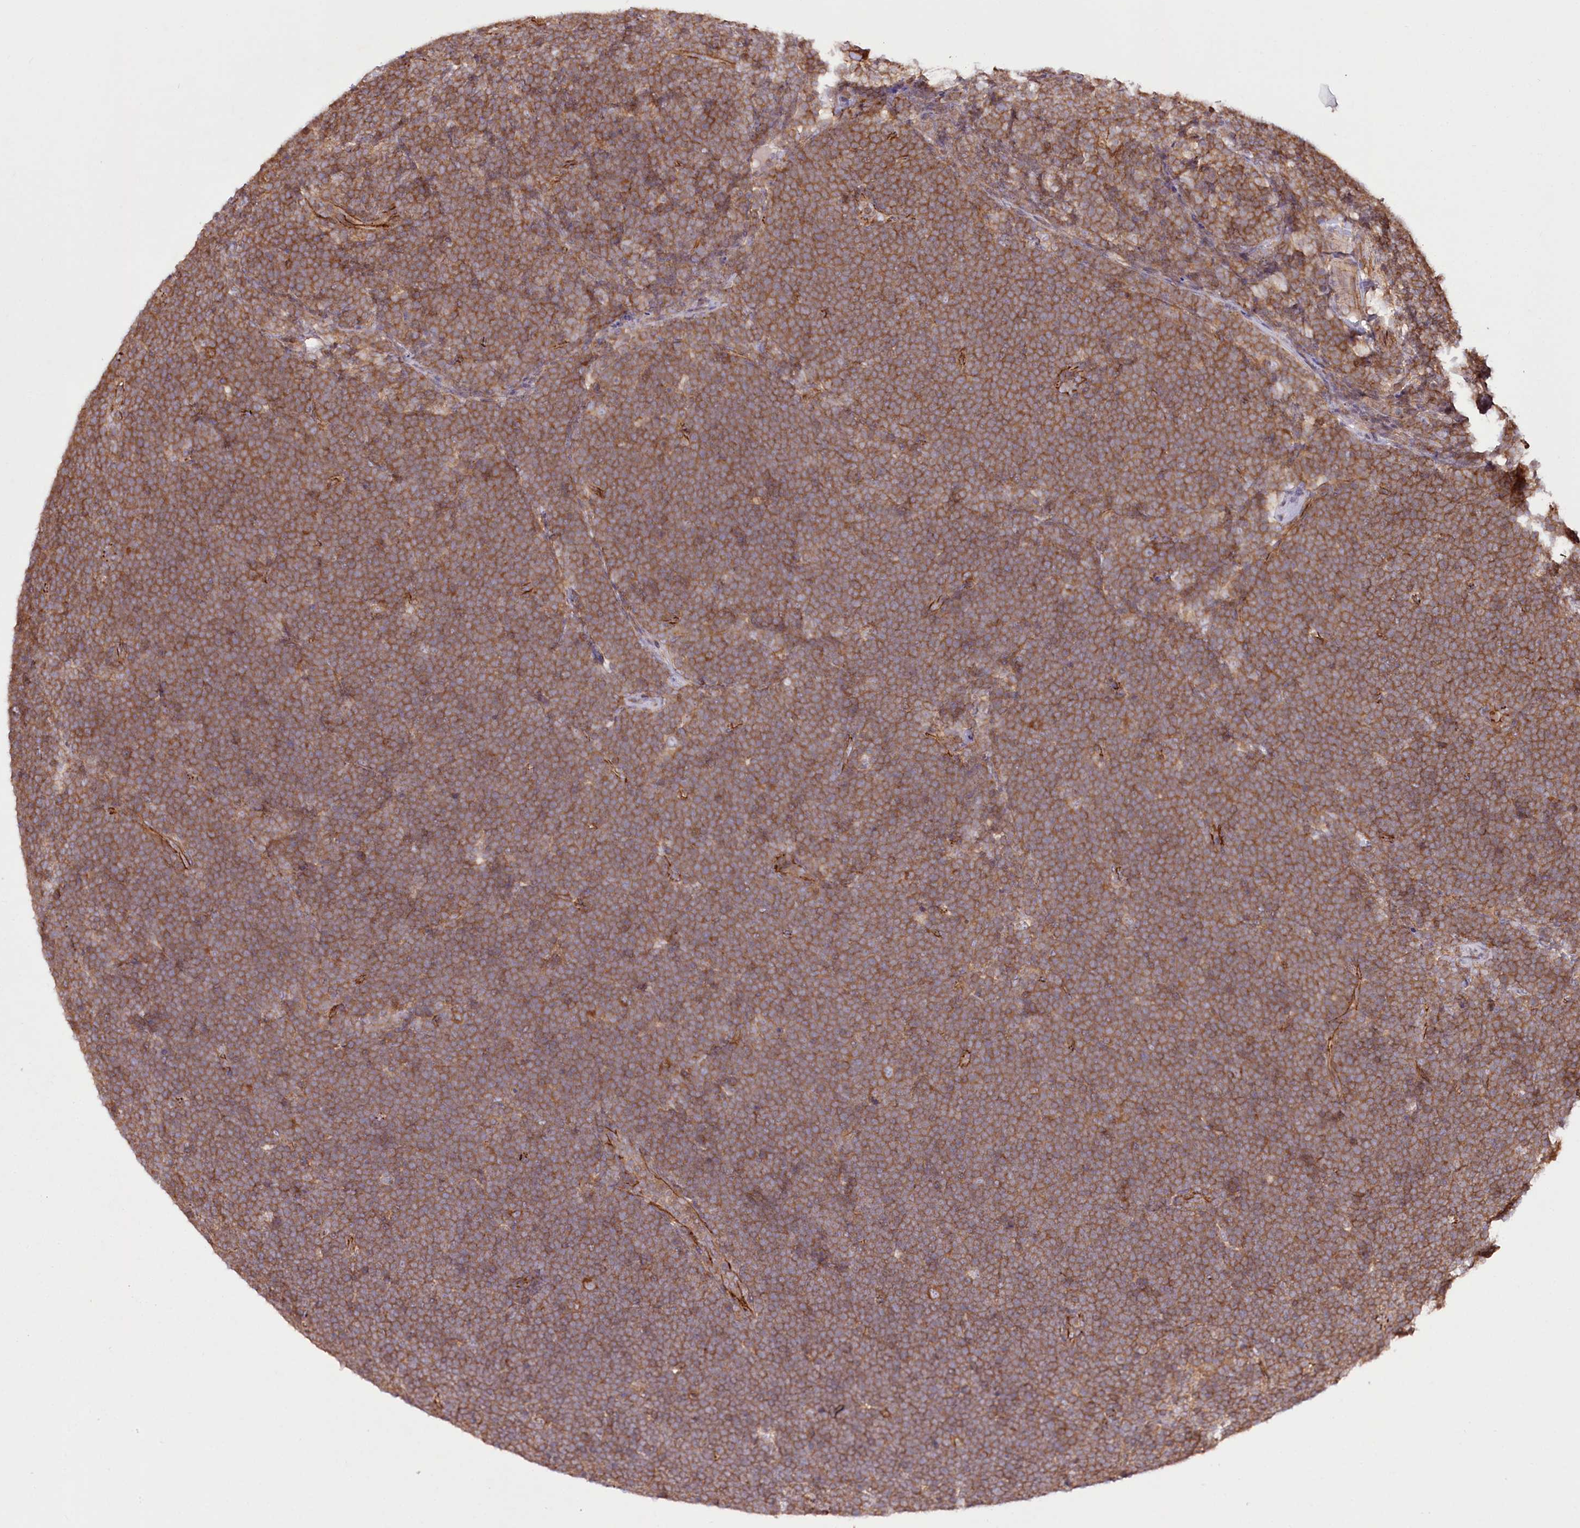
{"staining": {"intensity": "moderate", "quantity": ">75%", "location": "cytoplasmic/membranous"}, "tissue": "lymphoma", "cell_type": "Tumor cells", "image_type": "cancer", "snomed": [{"axis": "morphology", "description": "Malignant lymphoma, non-Hodgkin's type, High grade"}, {"axis": "topography", "description": "Lymph node"}], "caption": "The immunohistochemical stain highlights moderate cytoplasmic/membranous expression in tumor cells of lymphoma tissue.", "gene": "DHX29", "patient": {"sex": "male", "age": 13}}